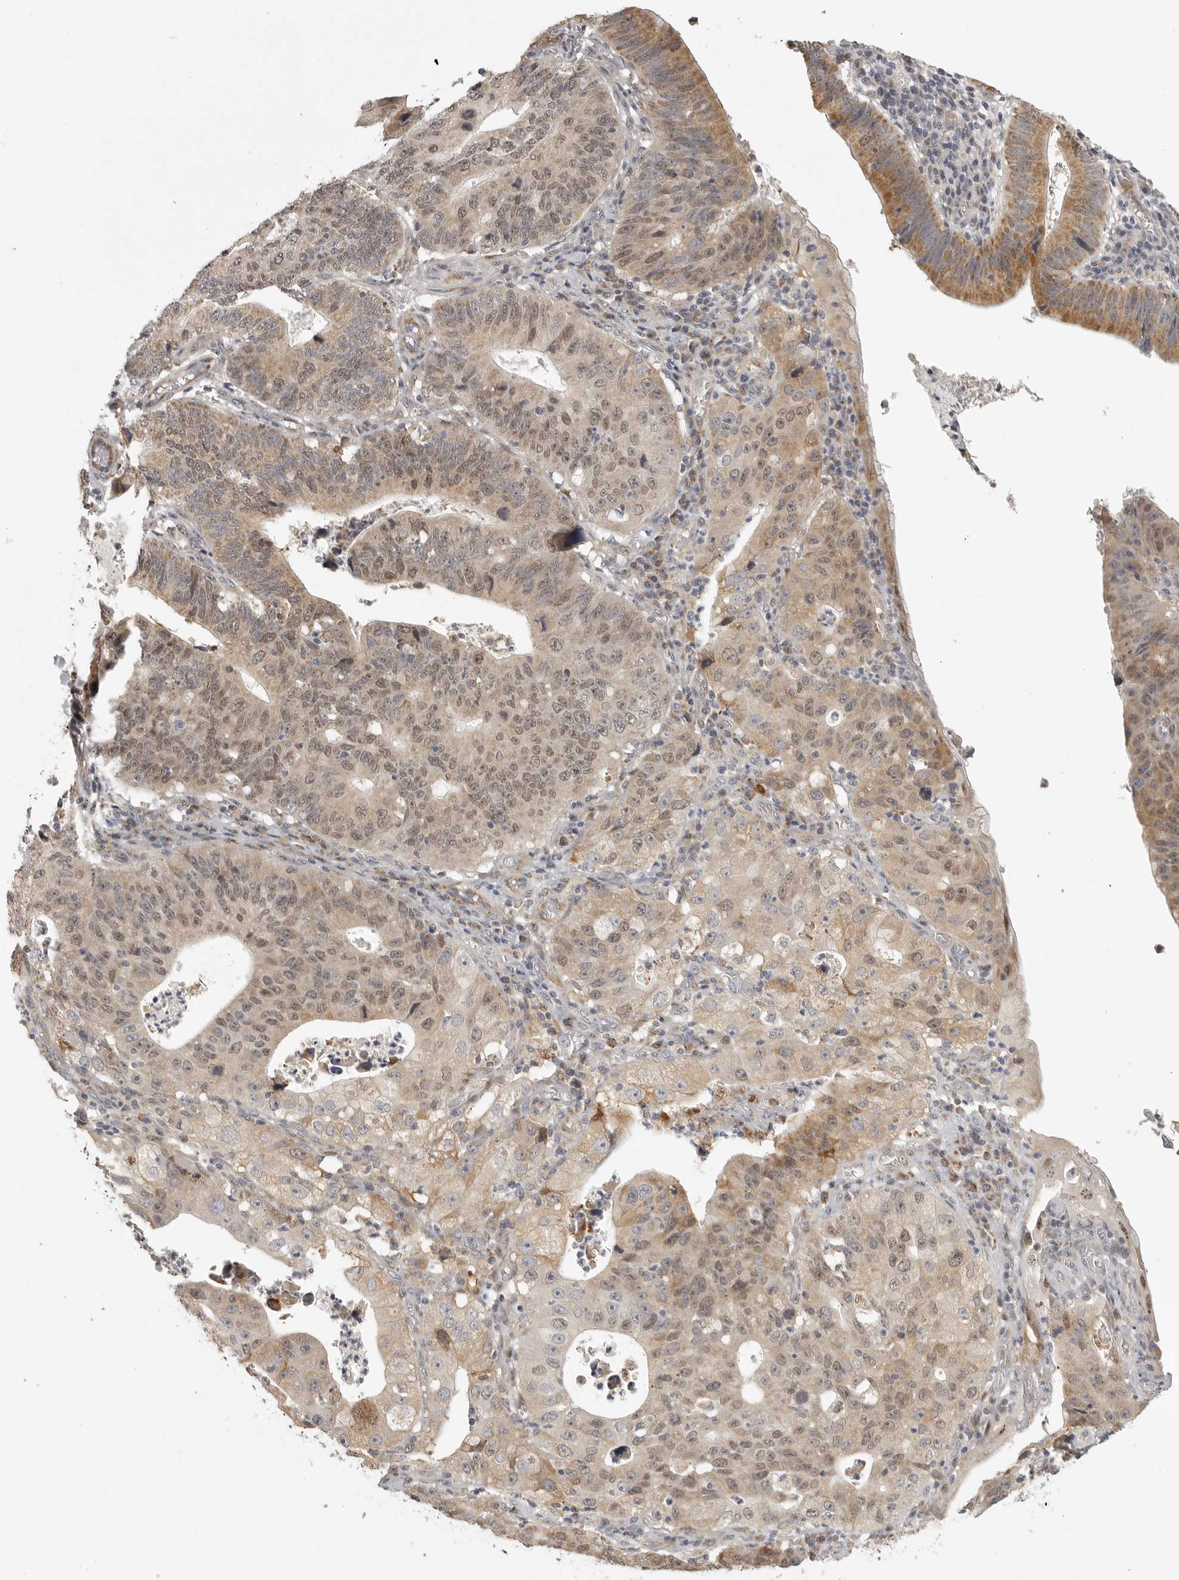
{"staining": {"intensity": "moderate", "quantity": ">75%", "location": "cytoplasmic/membranous,nuclear"}, "tissue": "stomach cancer", "cell_type": "Tumor cells", "image_type": "cancer", "snomed": [{"axis": "morphology", "description": "Adenocarcinoma, NOS"}, {"axis": "topography", "description": "Stomach"}], "caption": "Immunohistochemical staining of stomach cancer (adenocarcinoma) shows medium levels of moderate cytoplasmic/membranous and nuclear protein expression in about >75% of tumor cells. The protein is stained brown, and the nuclei are stained in blue (DAB IHC with brightfield microscopy, high magnification).", "gene": "POLE2", "patient": {"sex": "male", "age": 59}}